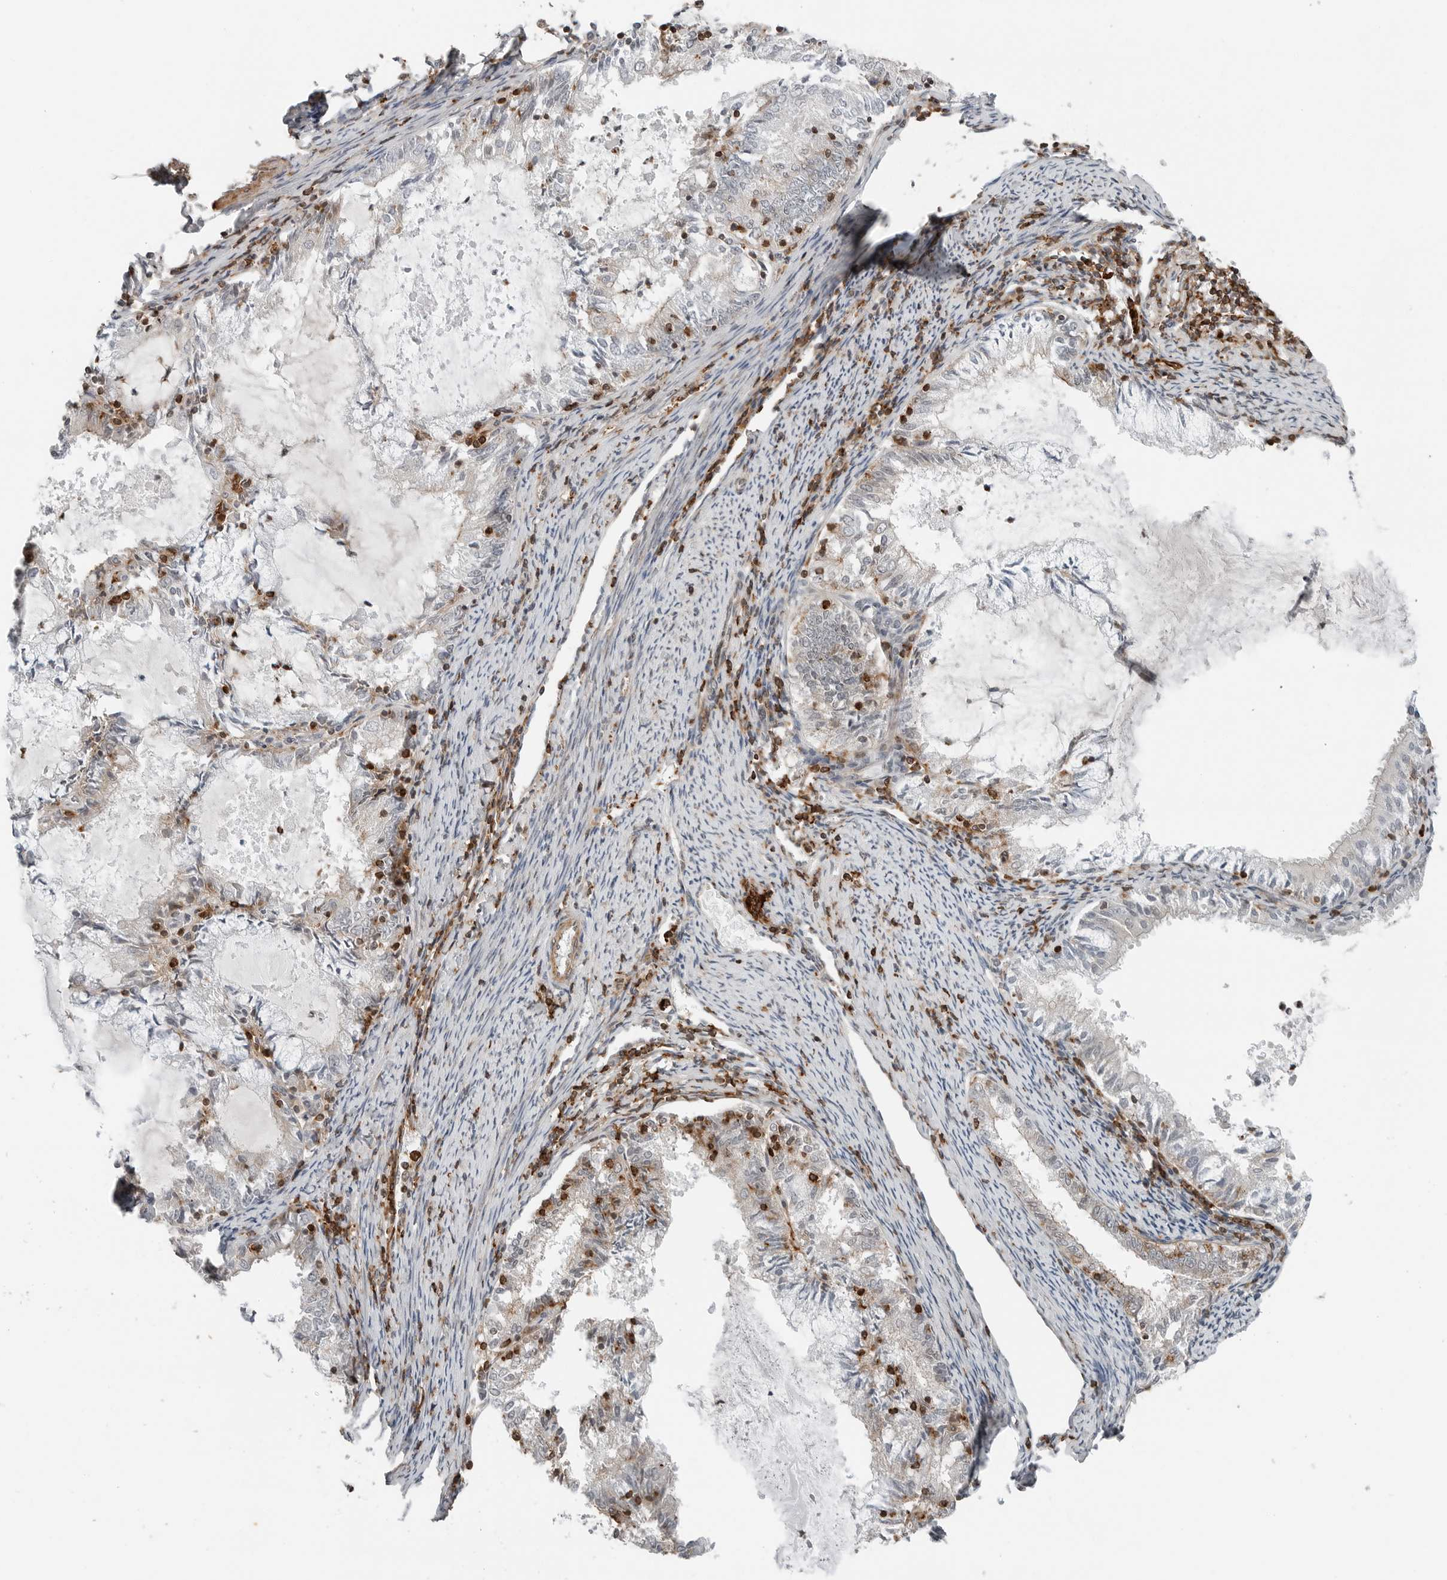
{"staining": {"intensity": "moderate", "quantity": "<25%", "location": "cytoplasmic/membranous"}, "tissue": "endometrial cancer", "cell_type": "Tumor cells", "image_type": "cancer", "snomed": [{"axis": "morphology", "description": "Adenocarcinoma, NOS"}, {"axis": "topography", "description": "Endometrium"}], "caption": "Immunohistochemistry of human endometrial cancer demonstrates low levels of moderate cytoplasmic/membranous staining in approximately <25% of tumor cells.", "gene": "LEFTY2", "patient": {"sex": "female", "age": 57}}